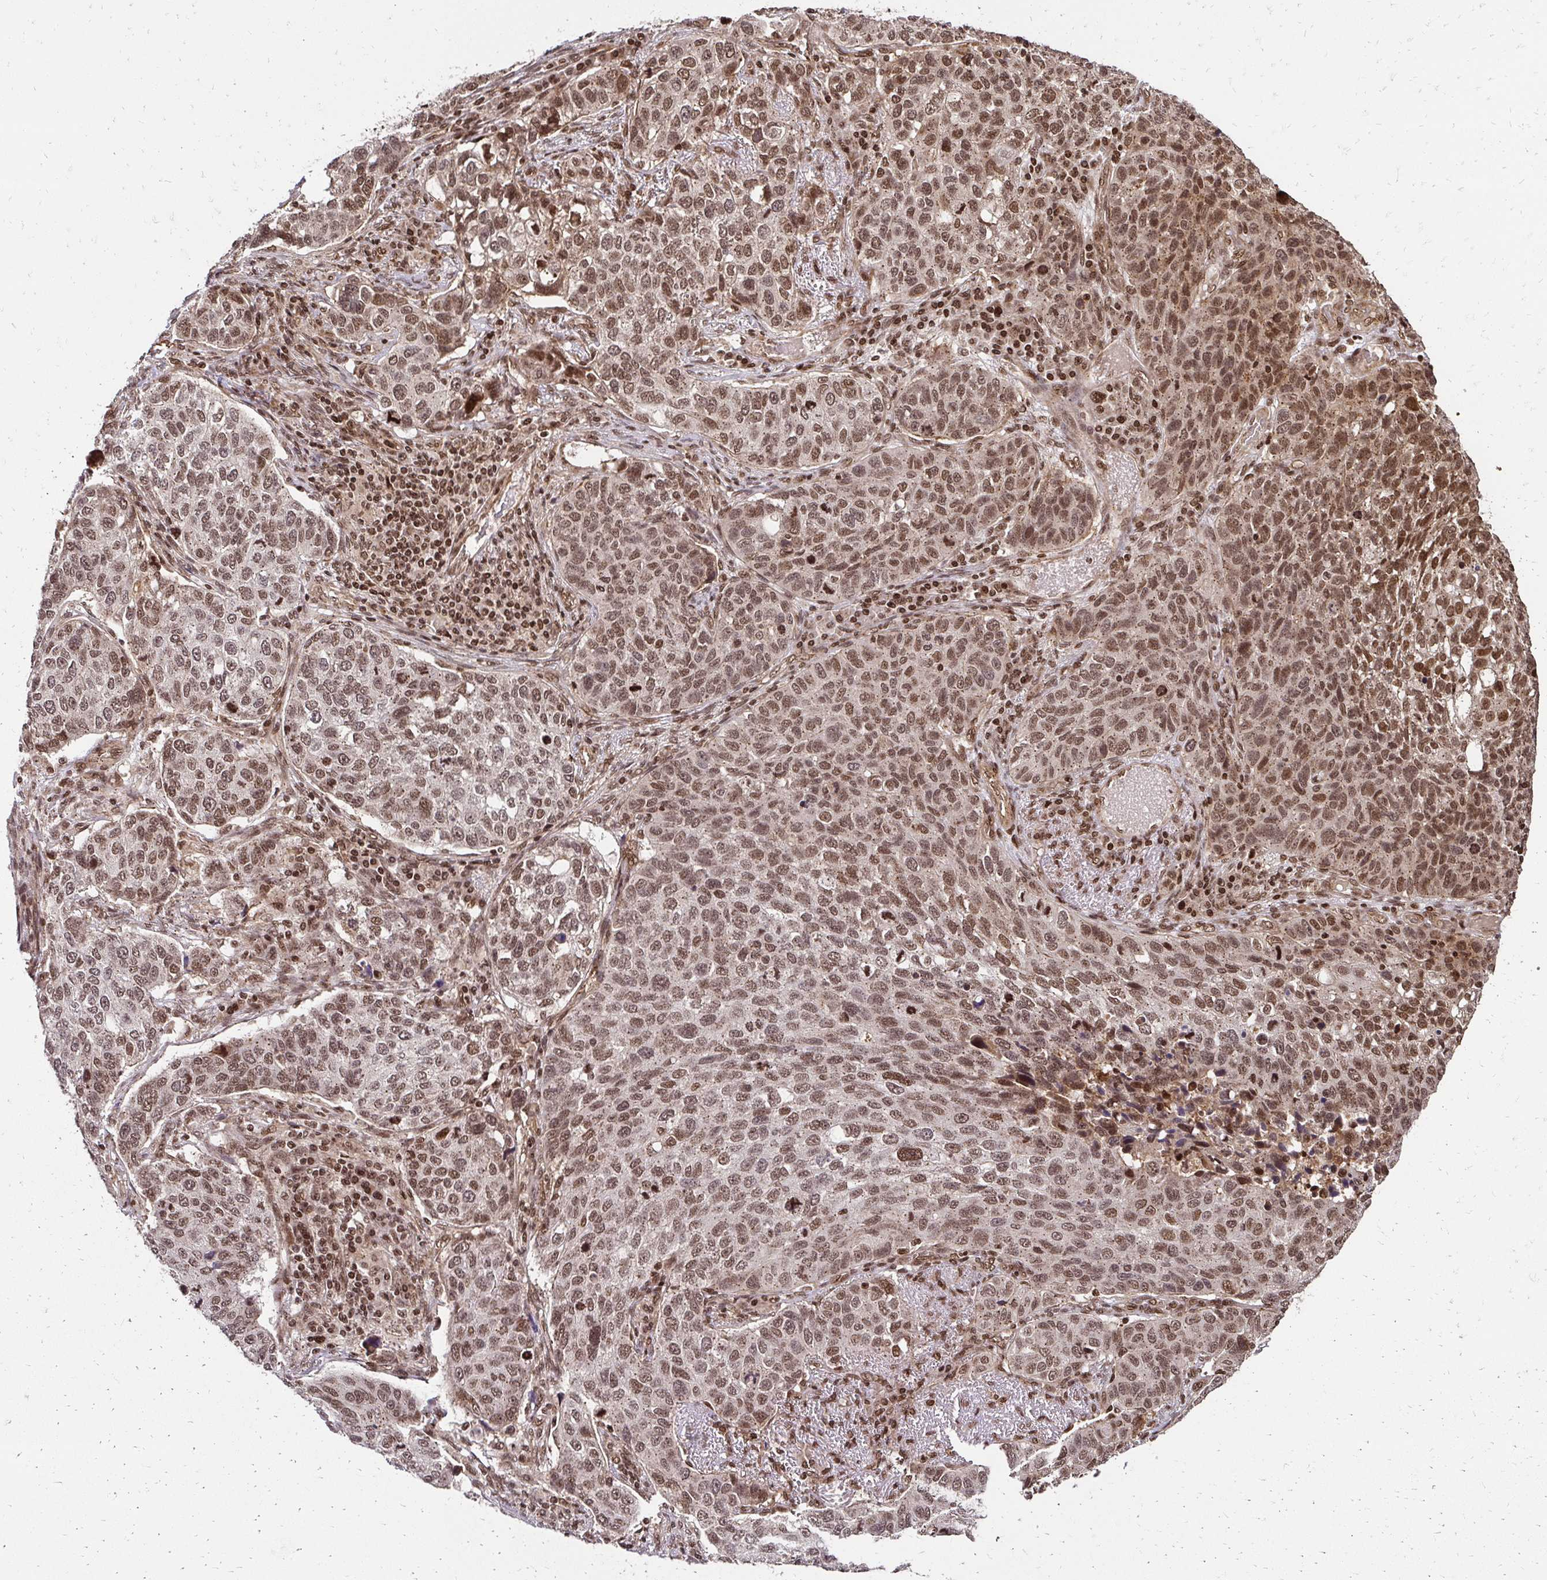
{"staining": {"intensity": "moderate", "quantity": ">75%", "location": "cytoplasmic/membranous,nuclear"}, "tissue": "lung cancer", "cell_type": "Tumor cells", "image_type": "cancer", "snomed": [{"axis": "morphology", "description": "Squamous cell carcinoma, NOS"}, {"axis": "topography", "description": "Lymph node"}, {"axis": "topography", "description": "Lung"}], "caption": "This photomicrograph reveals lung cancer (squamous cell carcinoma) stained with immunohistochemistry to label a protein in brown. The cytoplasmic/membranous and nuclear of tumor cells show moderate positivity for the protein. Nuclei are counter-stained blue.", "gene": "GLYR1", "patient": {"sex": "male", "age": 61}}